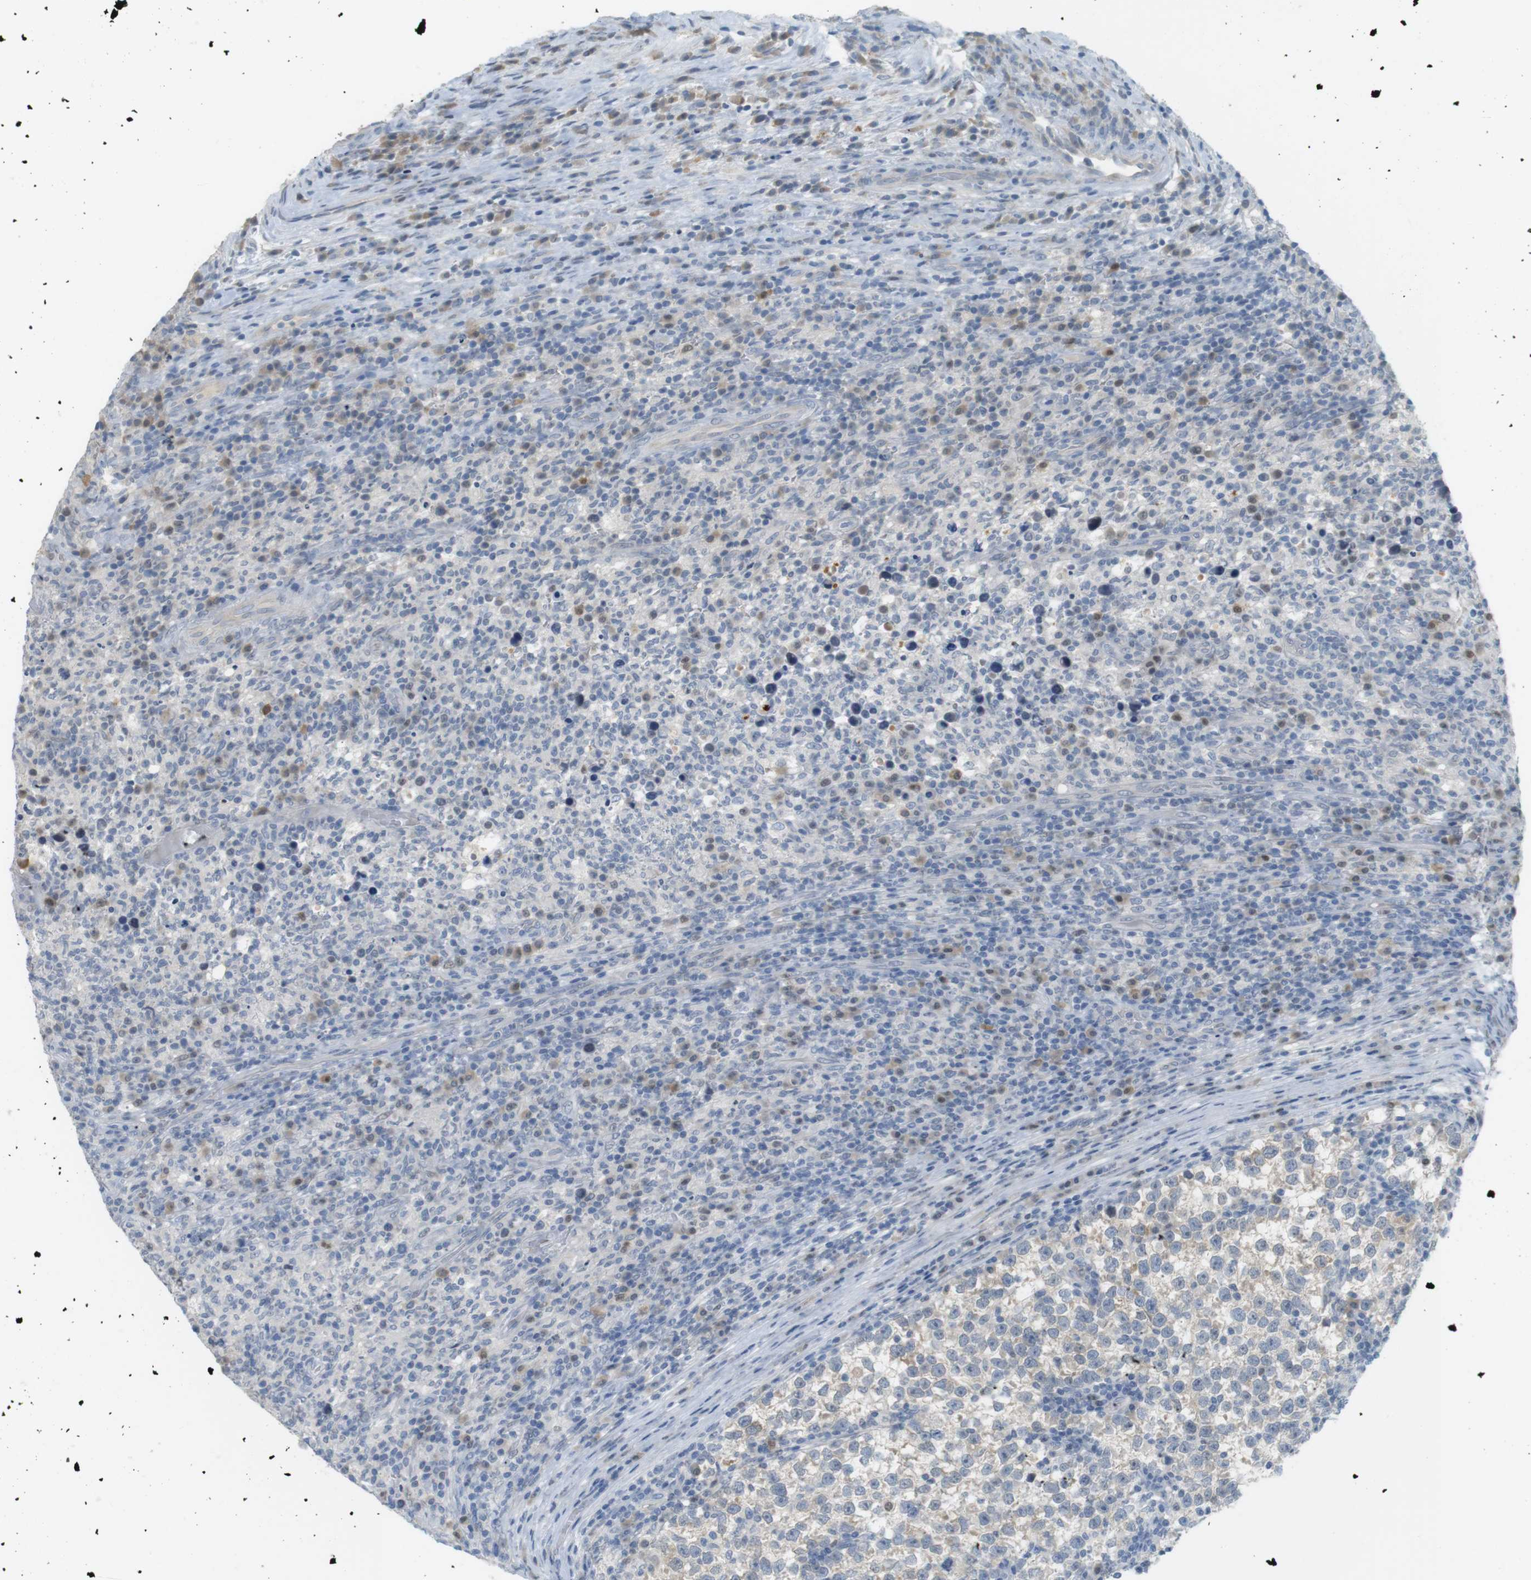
{"staining": {"intensity": "negative", "quantity": "none", "location": "none"}, "tissue": "testis cancer", "cell_type": "Tumor cells", "image_type": "cancer", "snomed": [{"axis": "morphology", "description": "Normal tissue, NOS"}, {"axis": "morphology", "description": "Seminoma, NOS"}, {"axis": "topography", "description": "Testis"}], "caption": "Tumor cells show no significant staining in seminoma (testis). Brightfield microscopy of immunohistochemistry (IHC) stained with DAB (brown) and hematoxylin (blue), captured at high magnification.", "gene": "CREB3L2", "patient": {"sex": "male", "age": 43}}